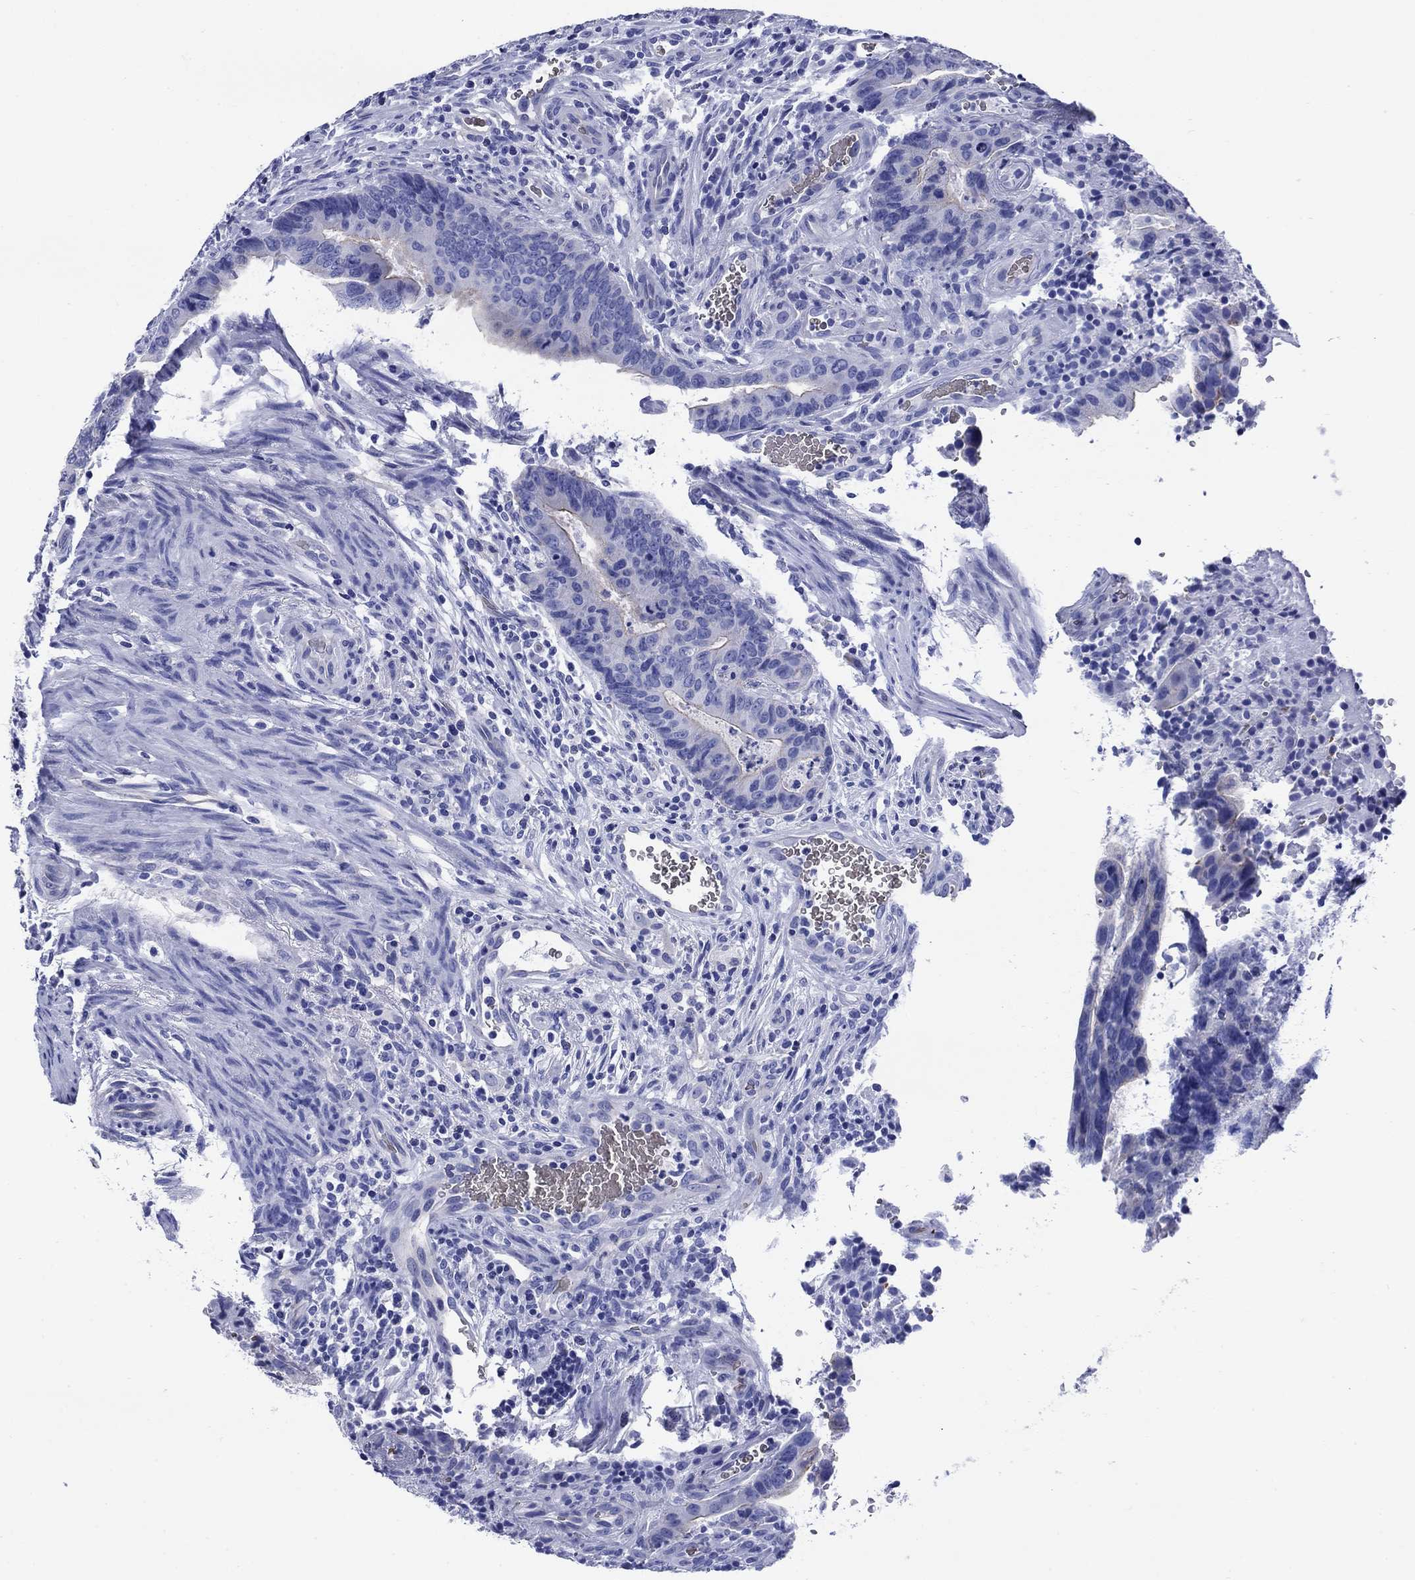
{"staining": {"intensity": "negative", "quantity": "none", "location": "none"}, "tissue": "colorectal cancer", "cell_type": "Tumor cells", "image_type": "cancer", "snomed": [{"axis": "morphology", "description": "Adenocarcinoma, NOS"}, {"axis": "topography", "description": "Colon"}], "caption": "Tumor cells are negative for brown protein staining in colorectal adenocarcinoma.", "gene": "SLC1A2", "patient": {"sex": "female", "age": 56}}